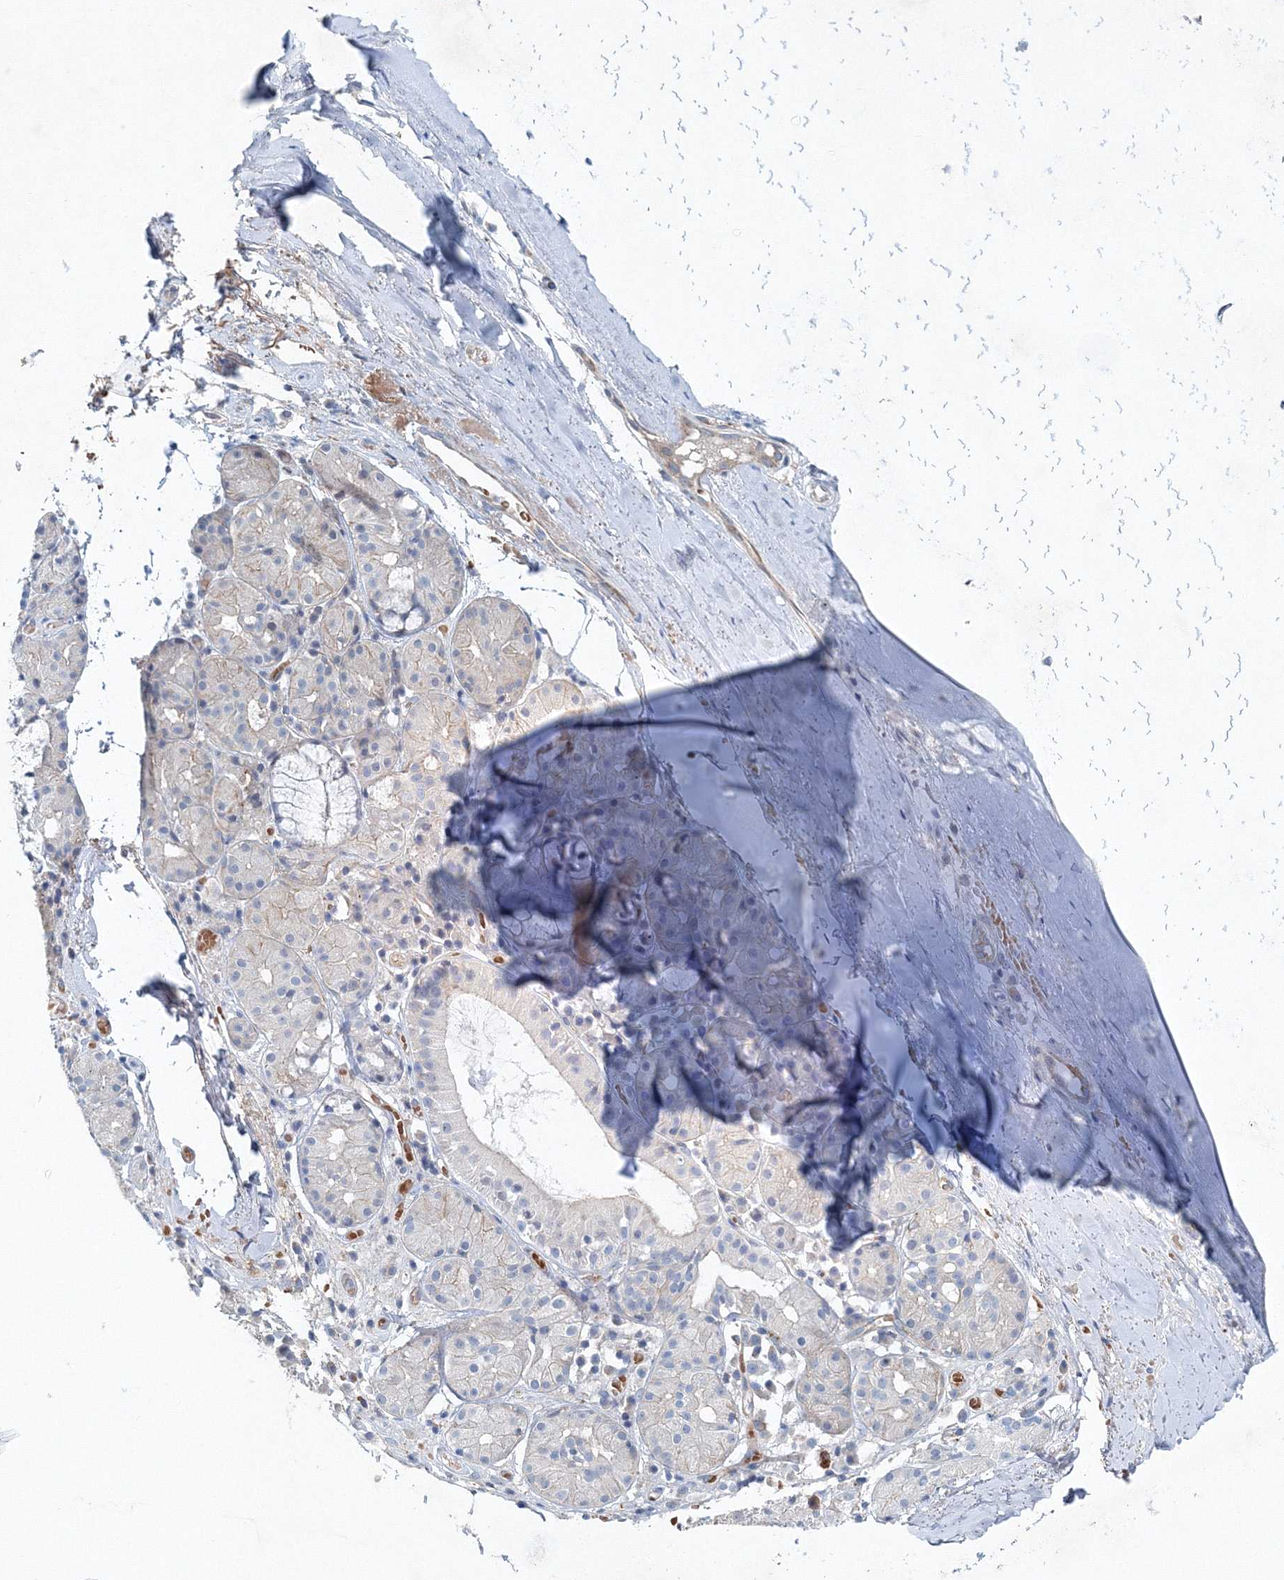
{"staining": {"intensity": "negative", "quantity": "none", "location": "none"}, "tissue": "adipose tissue", "cell_type": "Adipocytes", "image_type": "normal", "snomed": [{"axis": "morphology", "description": "Normal tissue, NOS"}, {"axis": "morphology", "description": "Basal cell carcinoma"}, {"axis": "topography", "description": "Cartilage tissue"}, {"axis": "topography", "description": "Nasopharynx"}, {"axis": "topography", "description": "Oral tissue"}], "caption": "Immunohistochemistry (IHC) of unremarkable human adipose tissue reveals no expression in adipocytes. The staining was performed using DAB (3,3'-diaminobenzidine) to visualize the protein expression in brown, while the nuclei were stained in blue with hematoxylin (Magnification: 20x).", "gene": "SH3BP5", "patient": {"sex": "female", "age": 77}}